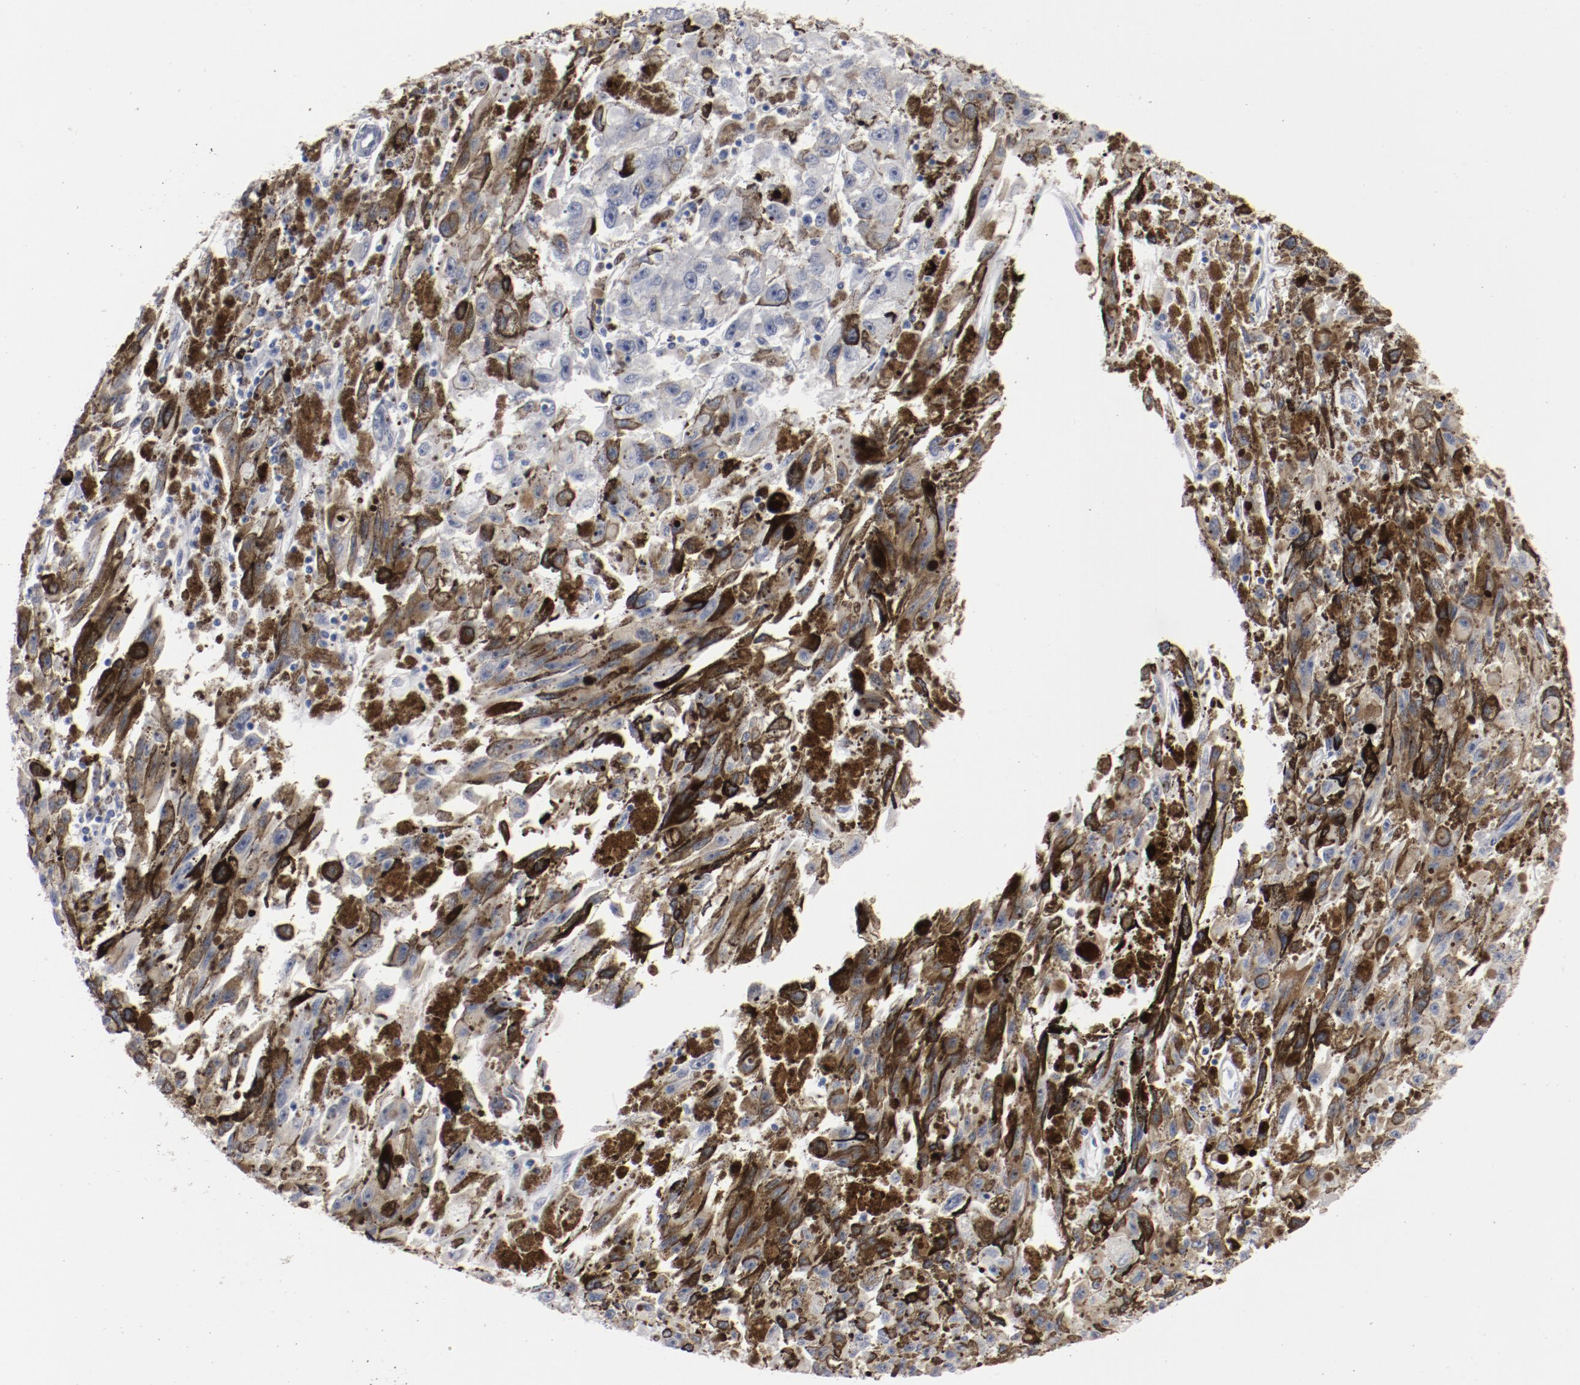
{"staining": {"intensity": "negative", "quantity": "none", "location": "none"}, "tissue": "melanoma", "cell_type": "Tumor cells", "image_type": "cancer", "snomed": [{"axis": "morphology", "description": "Malignant melanoma, NOS"}, {"axis": "topography", "description": "Skin"}], "caption": "Immunohistochemical staining of malignant melanoma shows no significant positivity in tumor cells.", "gene": "SPI1", "patient": {"sex": "female", "age": 104}}